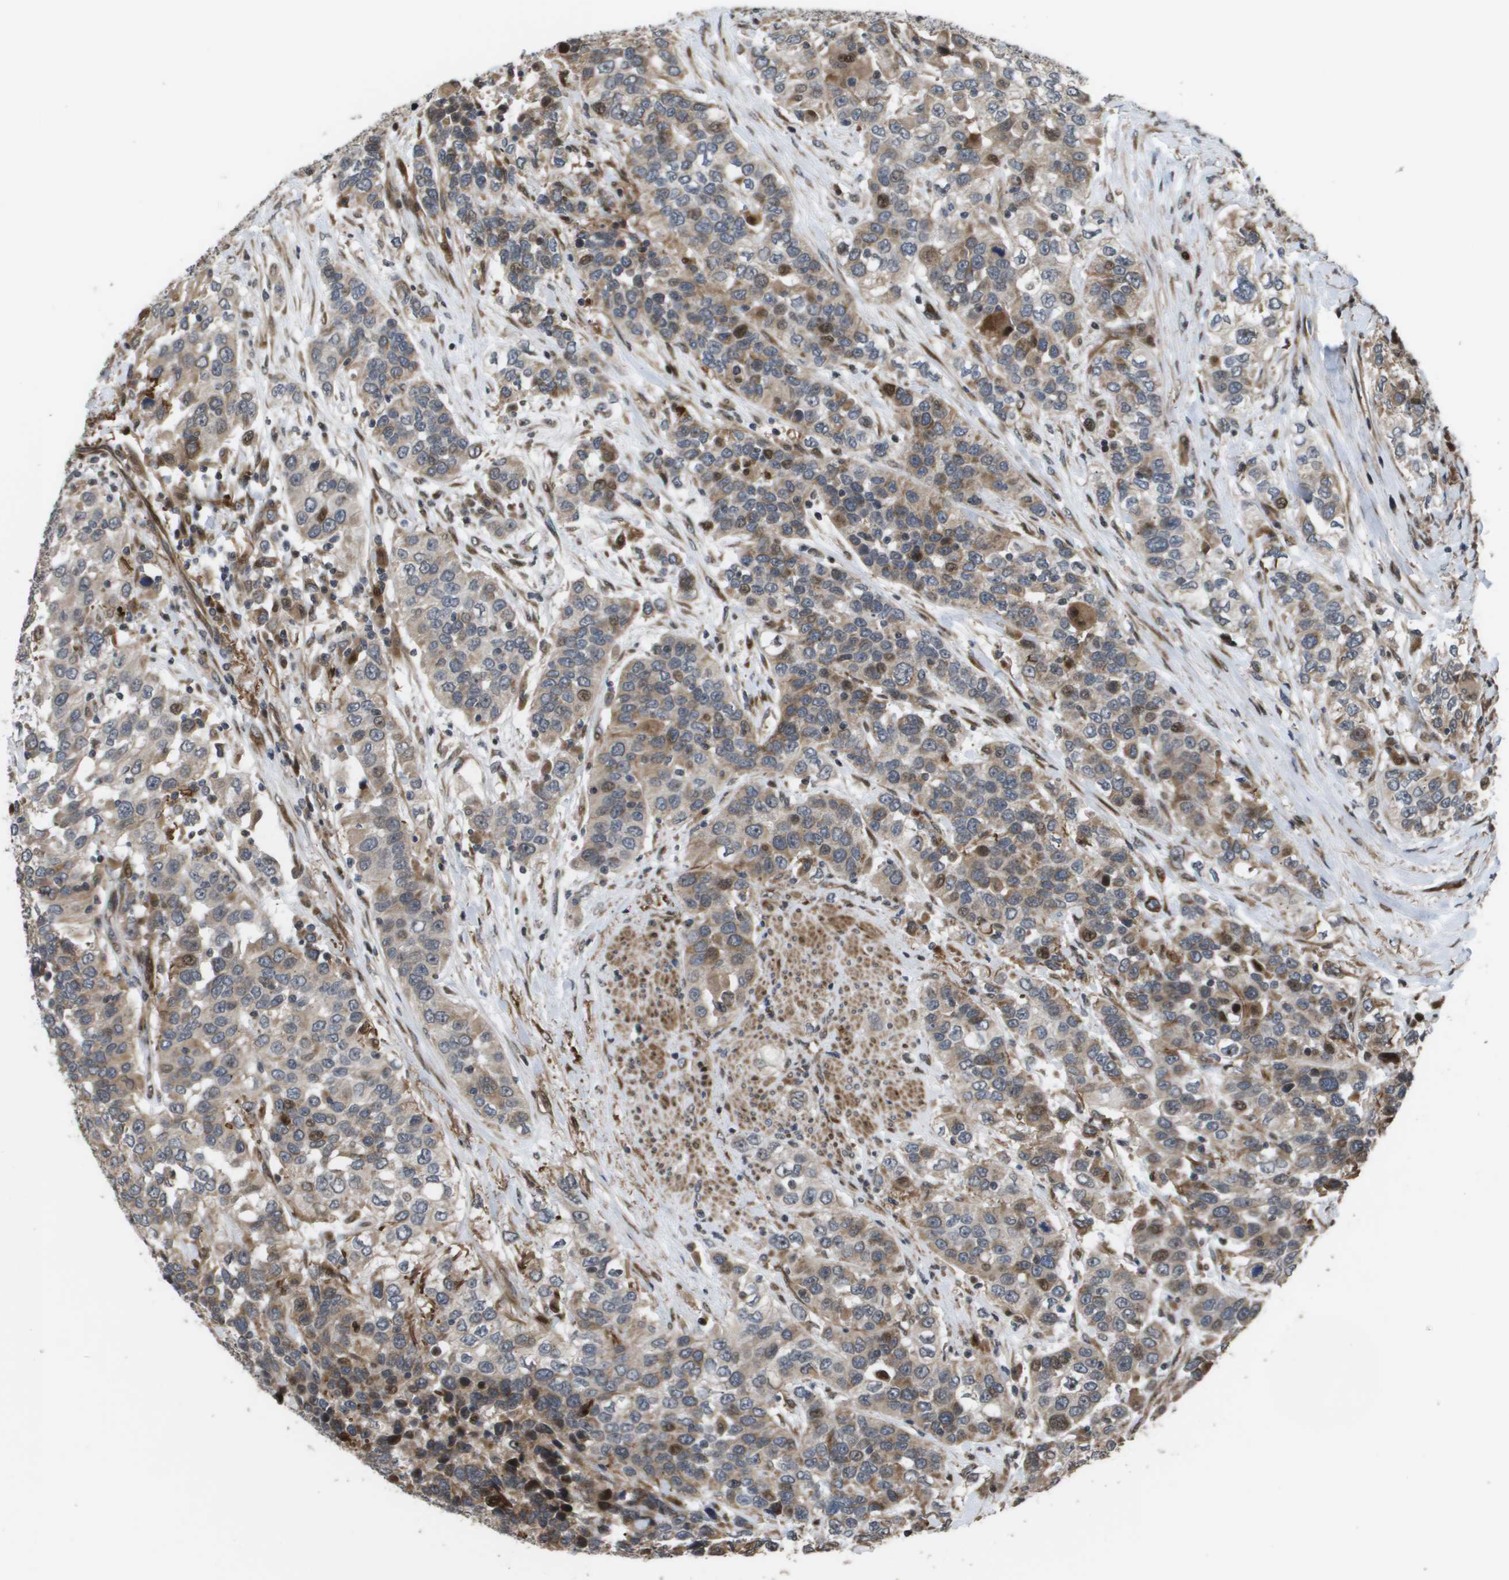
{"staining": {"intensity": "moderate", "quantity": "<25%", "location": "cytoplasmic/membranous,nuclear"}, "tissue": "urothelial cancer", "cell_type": "Tumor cells", "image_type": "cancer", "snomed": [{"axis": "morphology", "description": "Urothelial carcinoma, High grade"}, {"axis": "topography", "description": "Urinary bladder"}], "caption": "Tumor cells exhibit moderate cytoplasmic/membranous and nuclear expression in approximately <25% of cells in urothelial carcinoma (high-grade).", "gene": "AXIN2", "patient": {"sex": "female", "age": 80}}